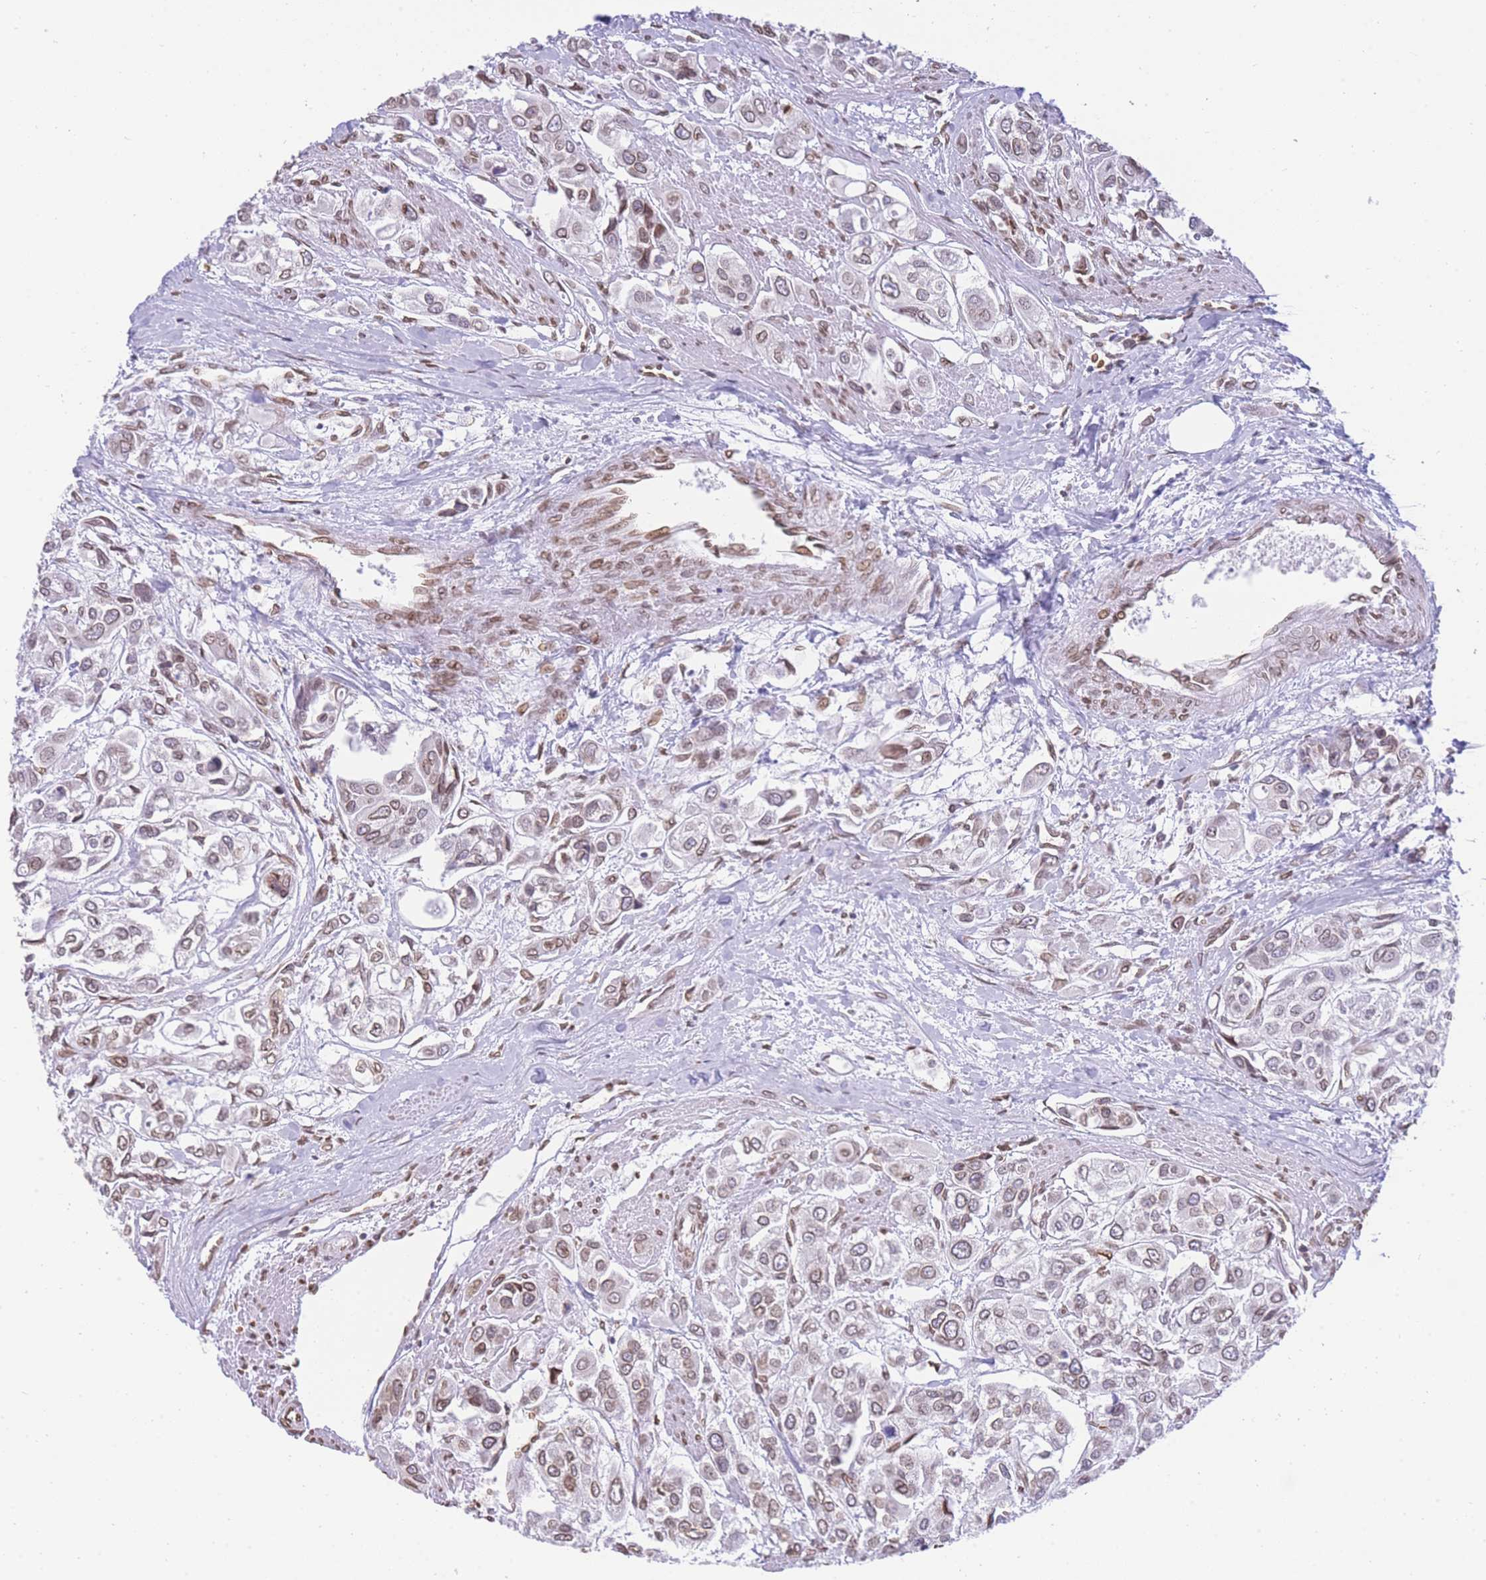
{"staining": {"intensity": "weak", "quantity": "25%-75%", "location": "cytoplasmic/membranous,nuclear"}, "tissue": "urothelial cancer", "cell_type": "Tumor cells", "image_type": "cancer", "snomed": [{"axis": "morphology", "description": "Urothelial carcinoma, High grade"}, {"axis": "topography", "description": "Urinary bladder"}], "caption": "High-grade urothelial carcinoma was stained to show a protein in brown. There is low levels of weak cytoplasmic/membranous and nuclear positivity in about 25%-75% of tumor cells. Nuclei are stained in blue.", "gene": "OR10AD1", "patient": {"sex": "male", "age": 67}}